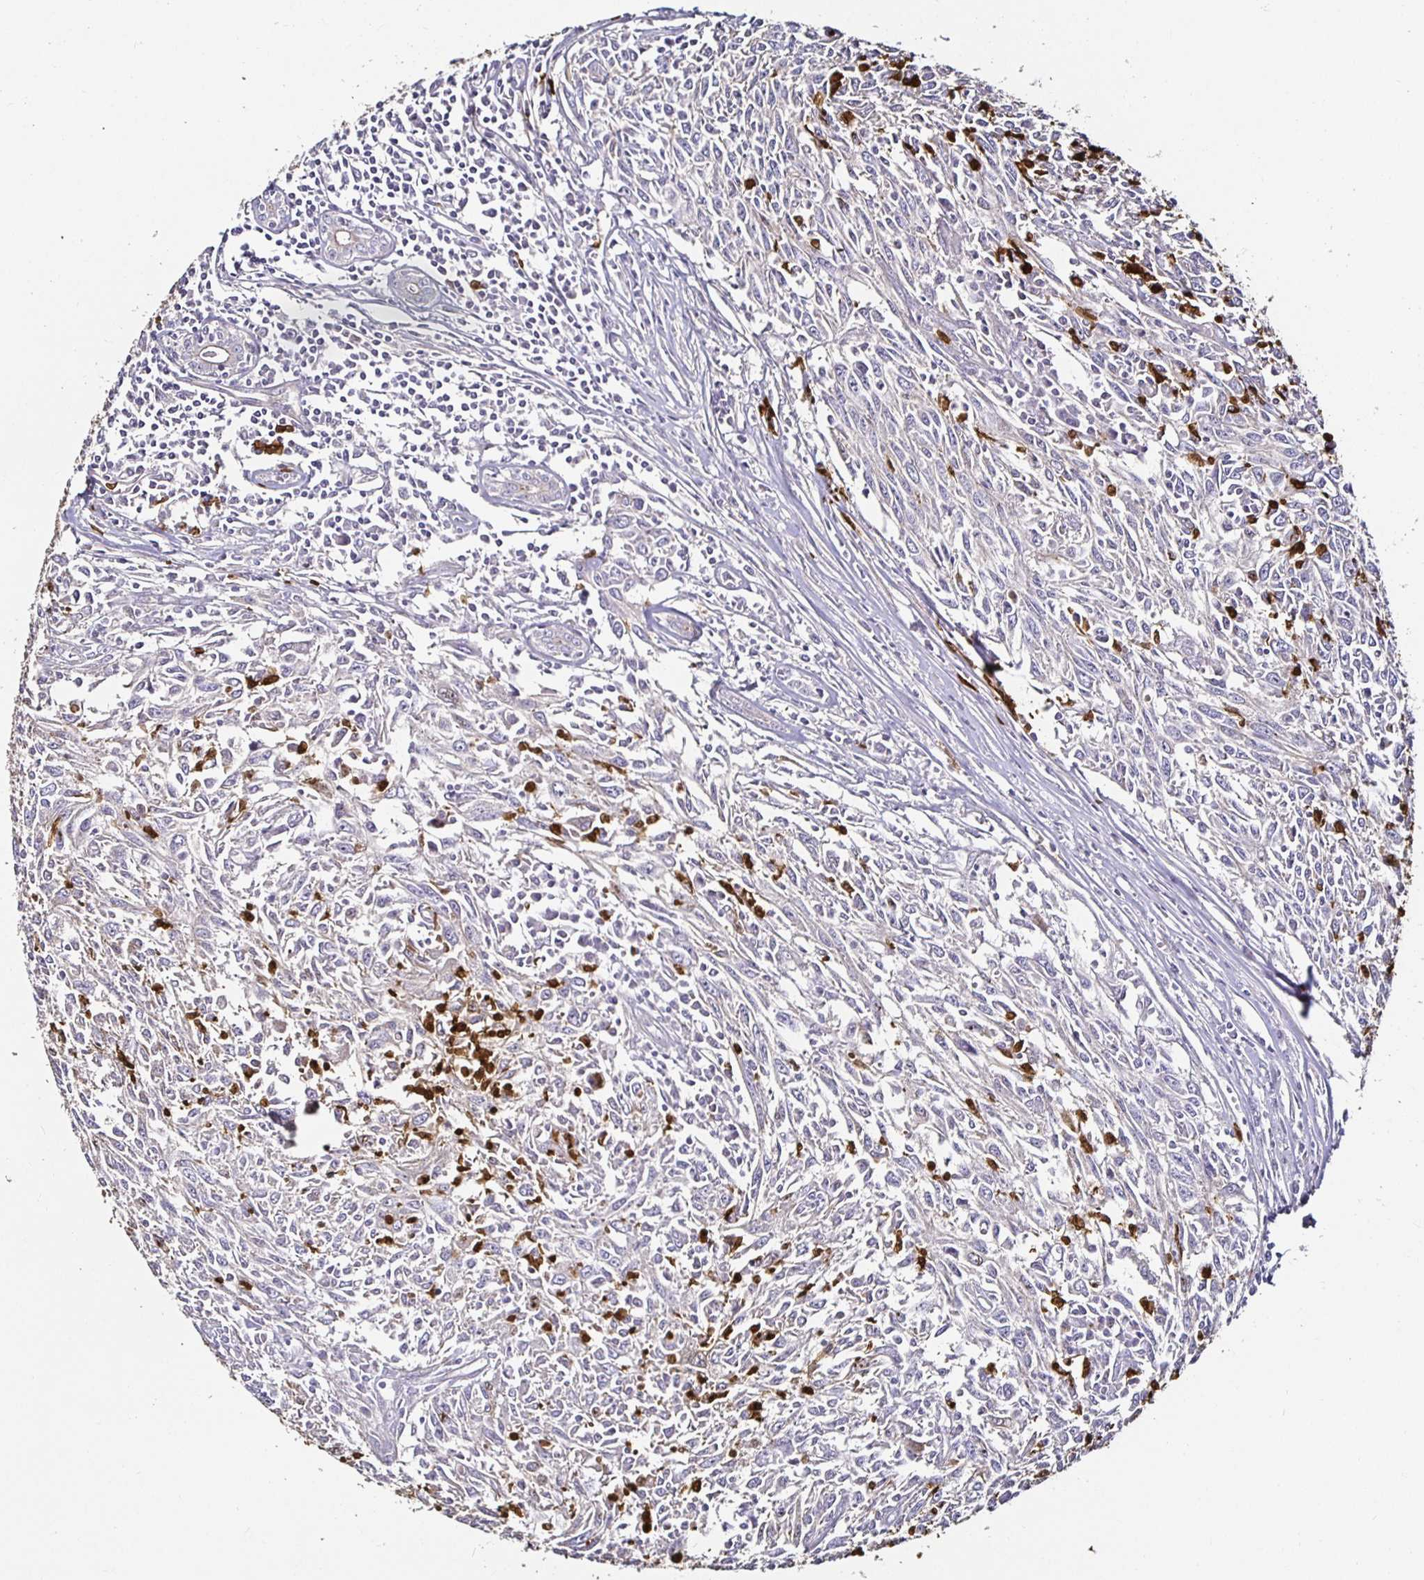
{"staining": {"intensity": "negative", "quantity": "none", "location": "none"}, "tissue": "breast cancer", "cell_type": "Tumor cells", "image_type": "cancer", "snomed": [{"axis": "morphology", "description": "Duct carcinoma"}, {"axis": "topography", "description": "Breast"}], "caption": "Tumor cells are negative for brown protein staining in breast cancer (infiltrating ductal carcinoma). The staining is performed using DAB (3,3'-diaminobenzidine) brown chromogen with nuclei counter-stained in using hematoxylin.", "gene": "TLR4", "patient": {"sex": "female", "age": 50}}